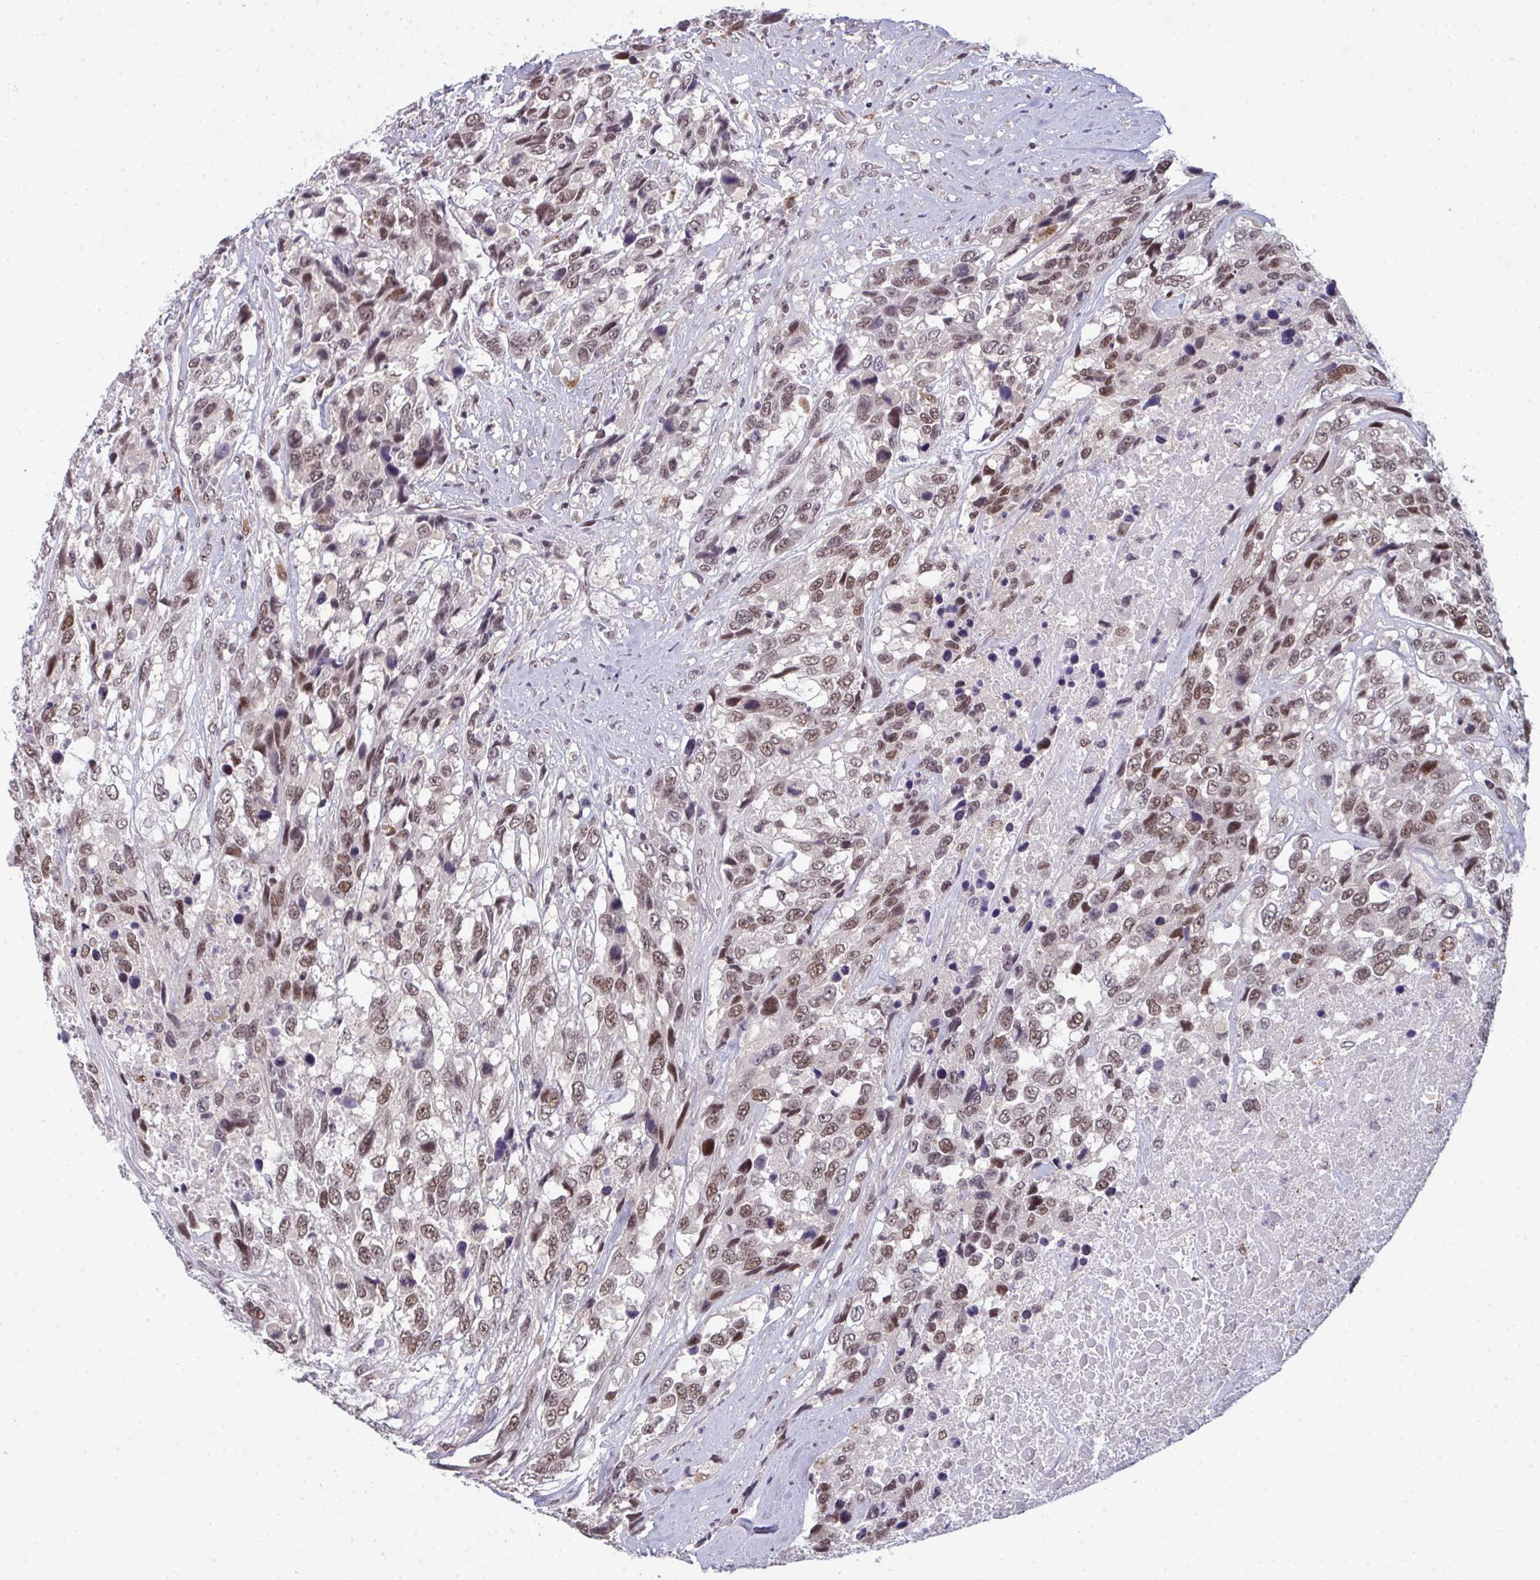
{"staining": {"intensity": "moderate", "quantity": ">75%", "location": "nuclear"}, "tissue": "urothelial cancer", "cell_type": "Tumor cells", "image_type": "cancer", "snomed": [{"axis": "morphology", "description": "Urothelial carcinoma, High grade"}, {"axis": "topography", "description": "Urinary bladder"}], "caption": "Urothelial cancer stained with IHC shows moderate nuclear staining in approximately >75% of tumor cells.", "gene": "ATF1", "patient": {"sex": "female", "age": 70}}